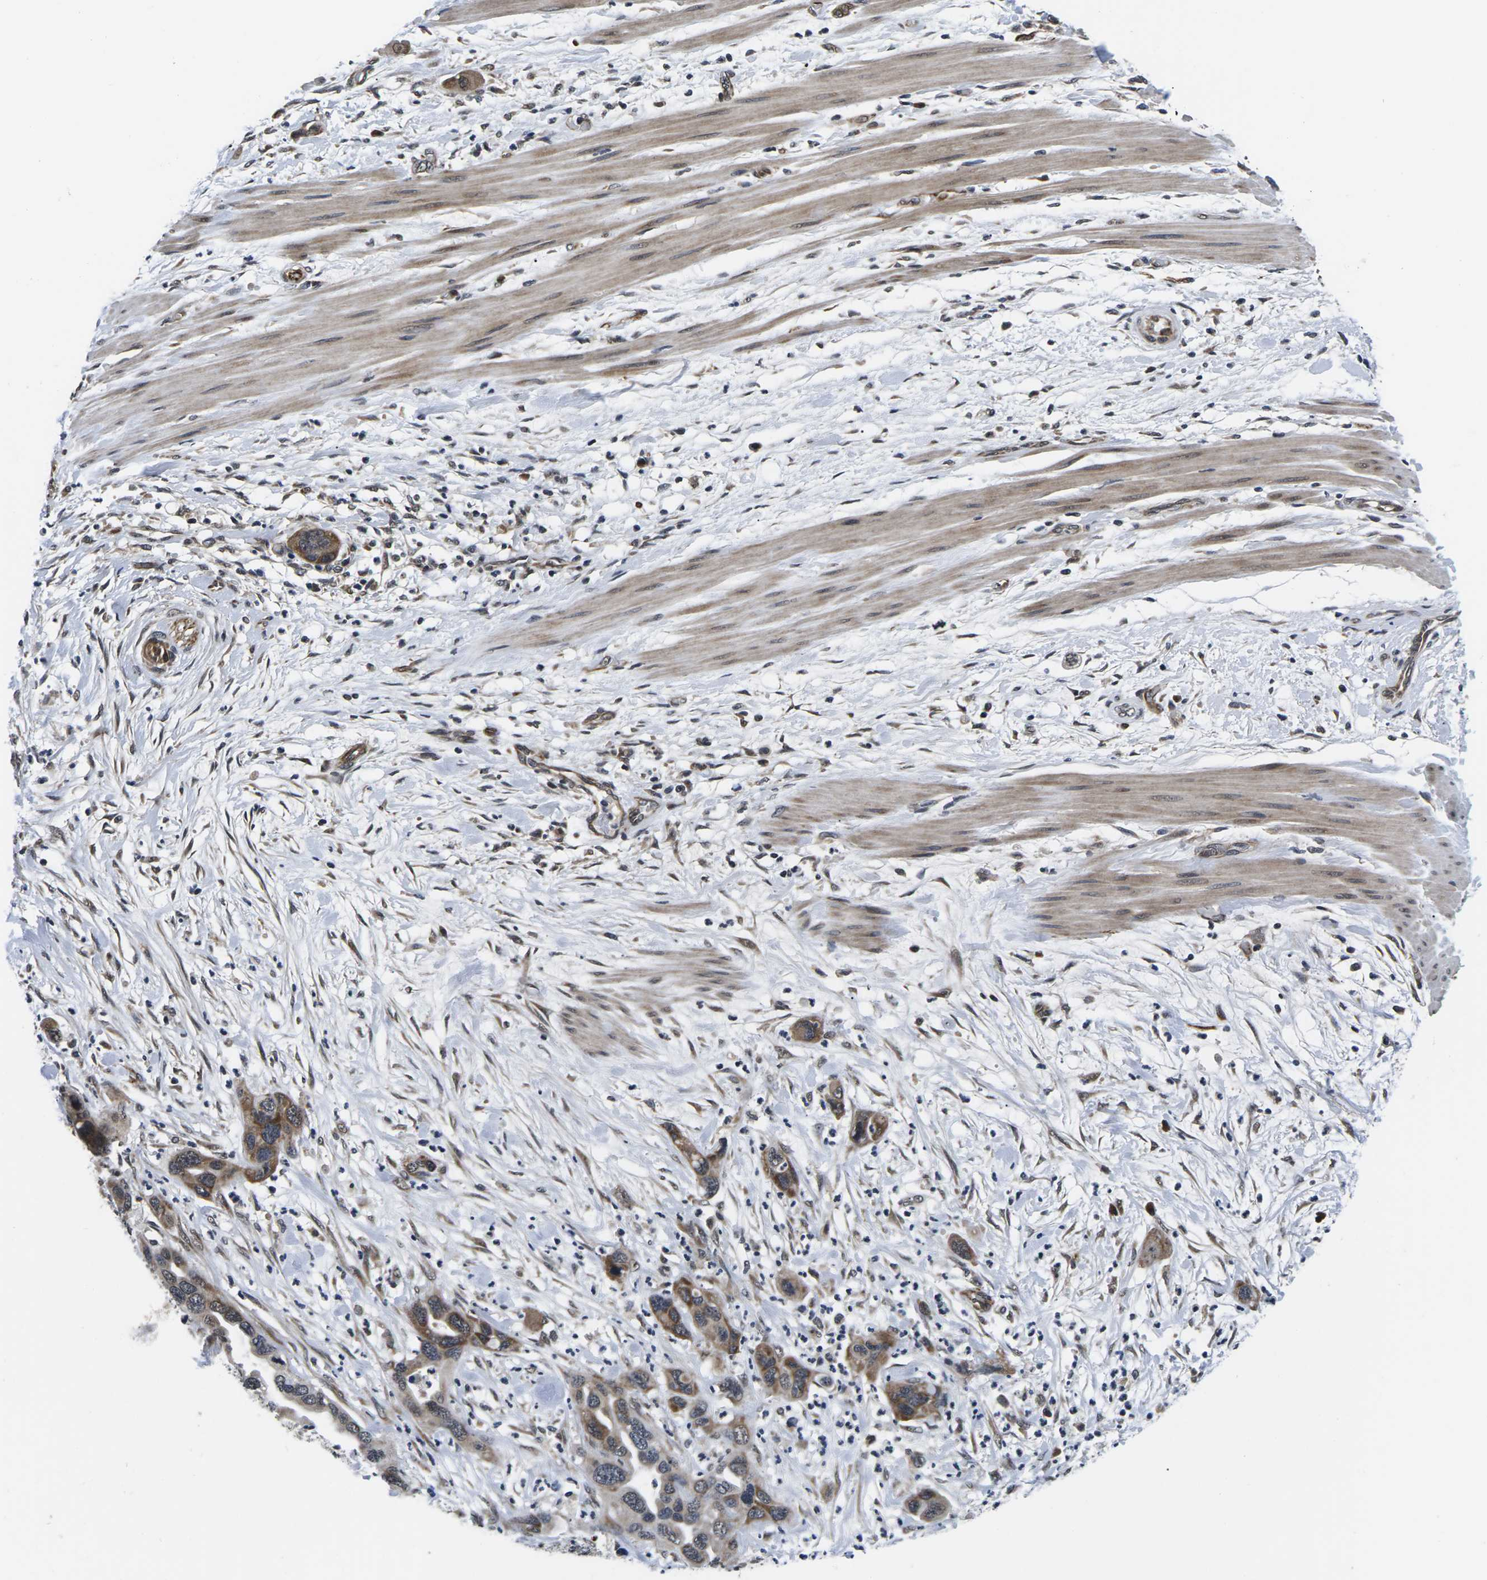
{"staining": {"intensity": "moderate", "quantity": "25%-75%", "location": "cytoplasmic/membranous"}, "tissue": "pancreatic cancer", "cell_type": "Tumor cells", "image_type": "cancer", "snomed": [{"axis": "morphology", "description": "Adenocarcinoma, NOS"}, {"axis": "topography", "description": "Pancreas"}], "caption": "Pancreatic cancer stained with DAB immunohistochemistry reveals medium levels of moderate cytoplasmic/membranous positivity in about 25%-75% of tumor cells.", "gene": "CCNE1", "patient": {"sex": "female", "age": 71}}